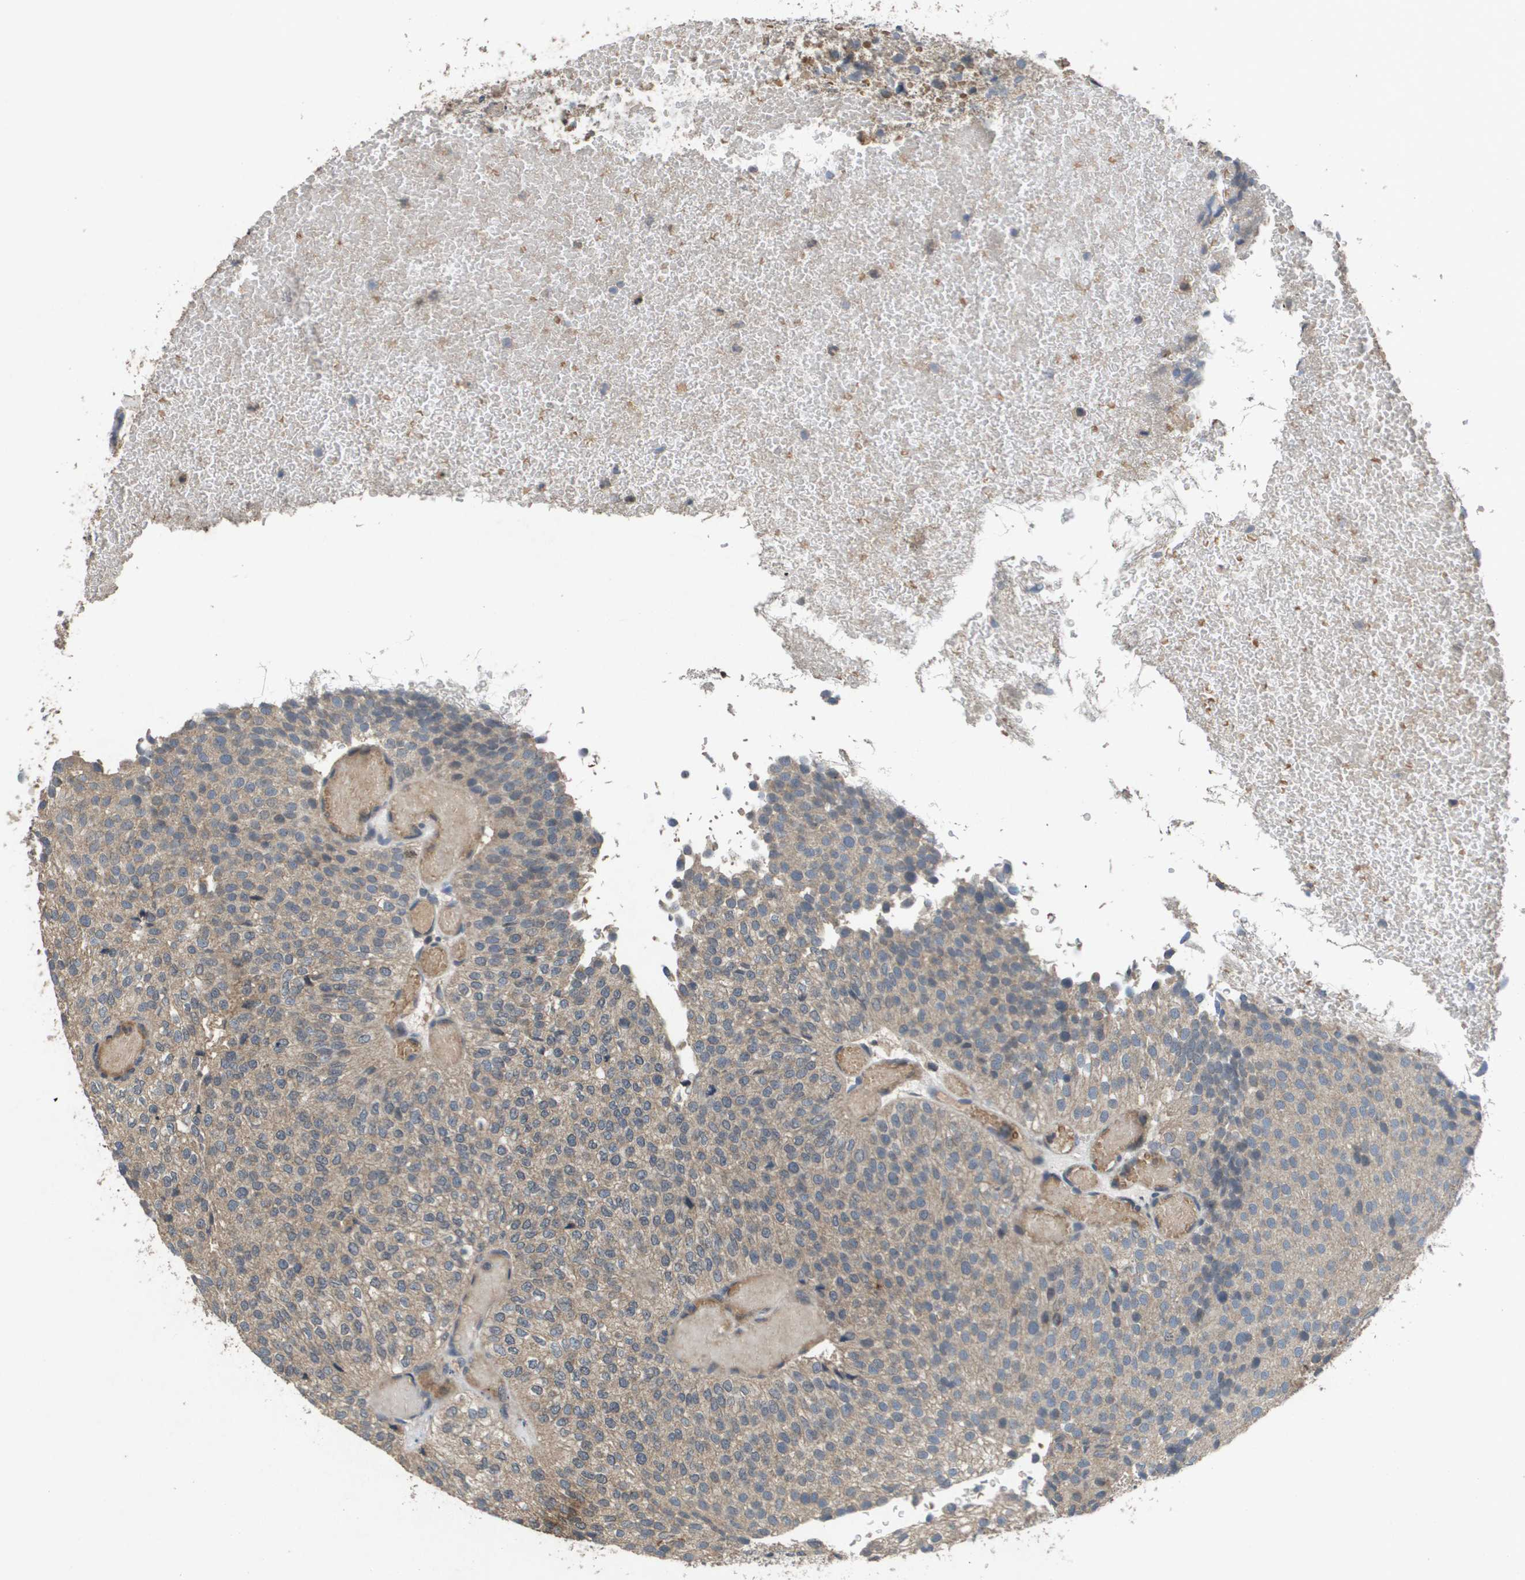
{"staining": {"intensity": "weak", "quantity": ">75%", "location": "cytoplasmic/membranous"}, "tissue": "urothelial cancer", "cell_type": "Tumor cells", "image_type": "cancer", "snomed": [{"axis": "morphology", "description": "Urothelial carcinoma, Low grade"}, {"axis": "topography", "description": "Urinary bladder"}], "caption": "Urothelial cancer tissue reveals weak cytoplasmic/membranous positivity in approximately >75% of tumor cells, visualized by immunohistochemistry.", "gene": "PROC", "patient": {"sex": "male", "age": 78}}